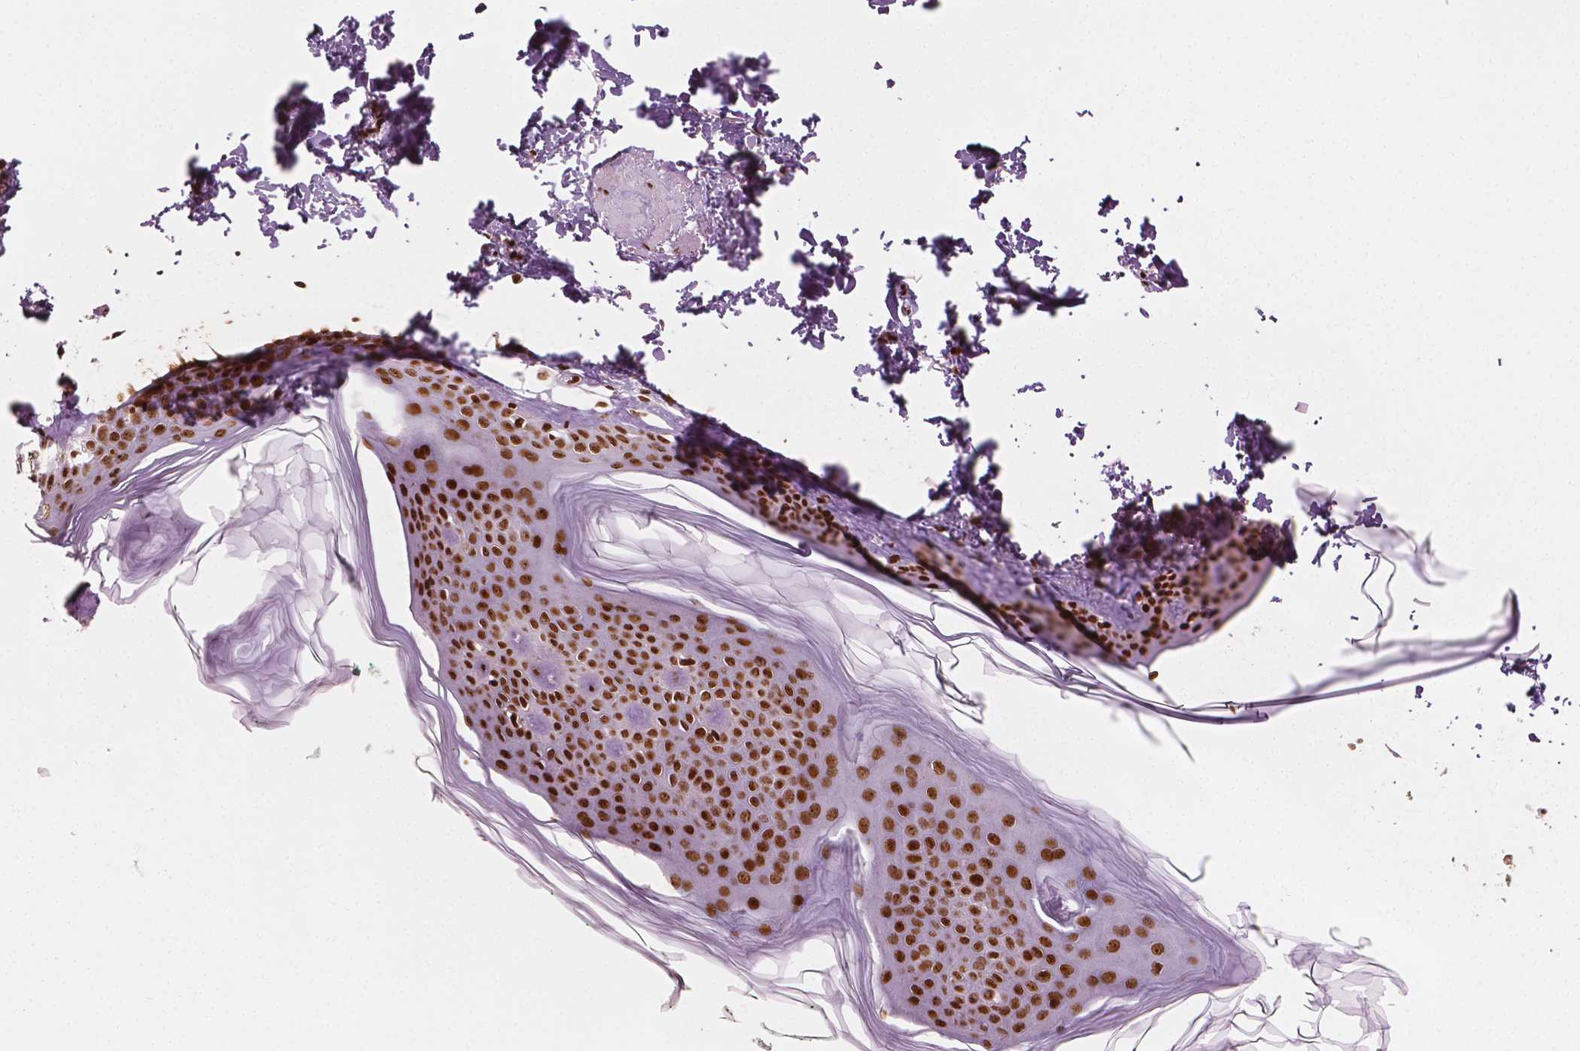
{"staining": {"intensity": "strong", "quantity": ">75%", "location": "nuclear"}, "tissue": "skin", "cell_type": "Fibroblasts", "image_type": "normal", "snomed": [{"axis": "morphology", "description": "Normal tissue, NOS"}, {"axis": "topography", "description": "Skin"}, {"axis": "topography", "description": "Peripheral nerve tissue"}], "caption": "Strong nuclear positivity is seen in about >75% of fibroblasts in benign skin. Using DAB (brown) and hematoxylin (blue) stains, captured at high magnification using brightfield microscopy.", "gene": "CTCF", "patient": {"sex": "female", "age": 45}}